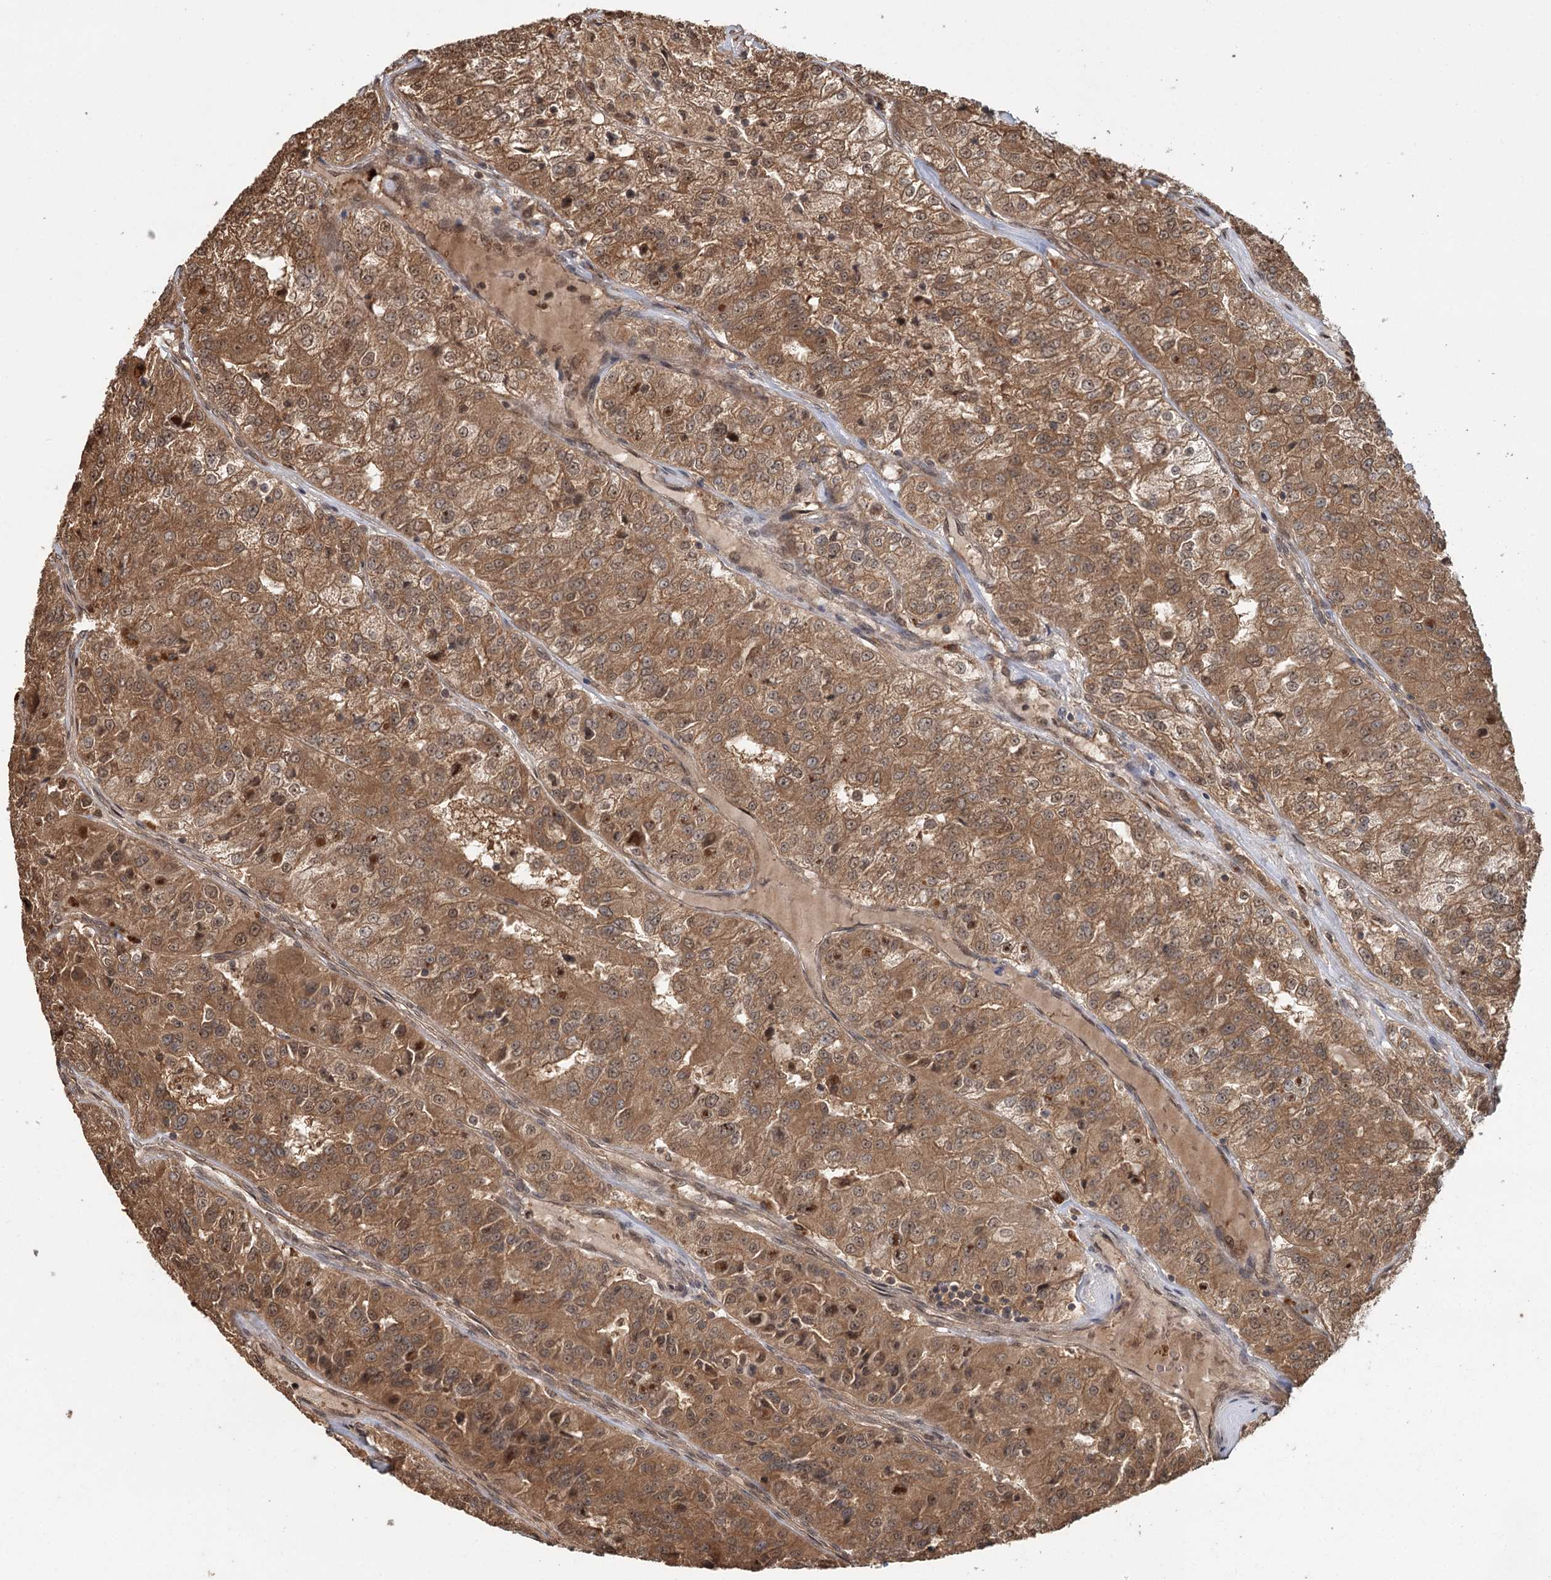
{"staining": {"intensity": "moderate", "quantity": ">75%", "location": "cytoplasmic/membranous,nuclear"}, "tissue": "renal cancer", "cell_type": "Tumor cells", "image_type": "cancer", "snomed": [{"axis": "morphology", "description": "Adenocarcinoma, NOS"}, {"axis": "topography", "description": "Kidney"}], "caption": "Renal adenocarcinoma stained with DAB (3,3'-diaminobenzidine) immunohistochemistry (IHC) reveals medium levels of moderate cytoplasmic/membranous and nuclear expression in approximately >75% of tumor cells.", "gene": "N6AMT1", "patient": {"sex": "female", "age": 63}}